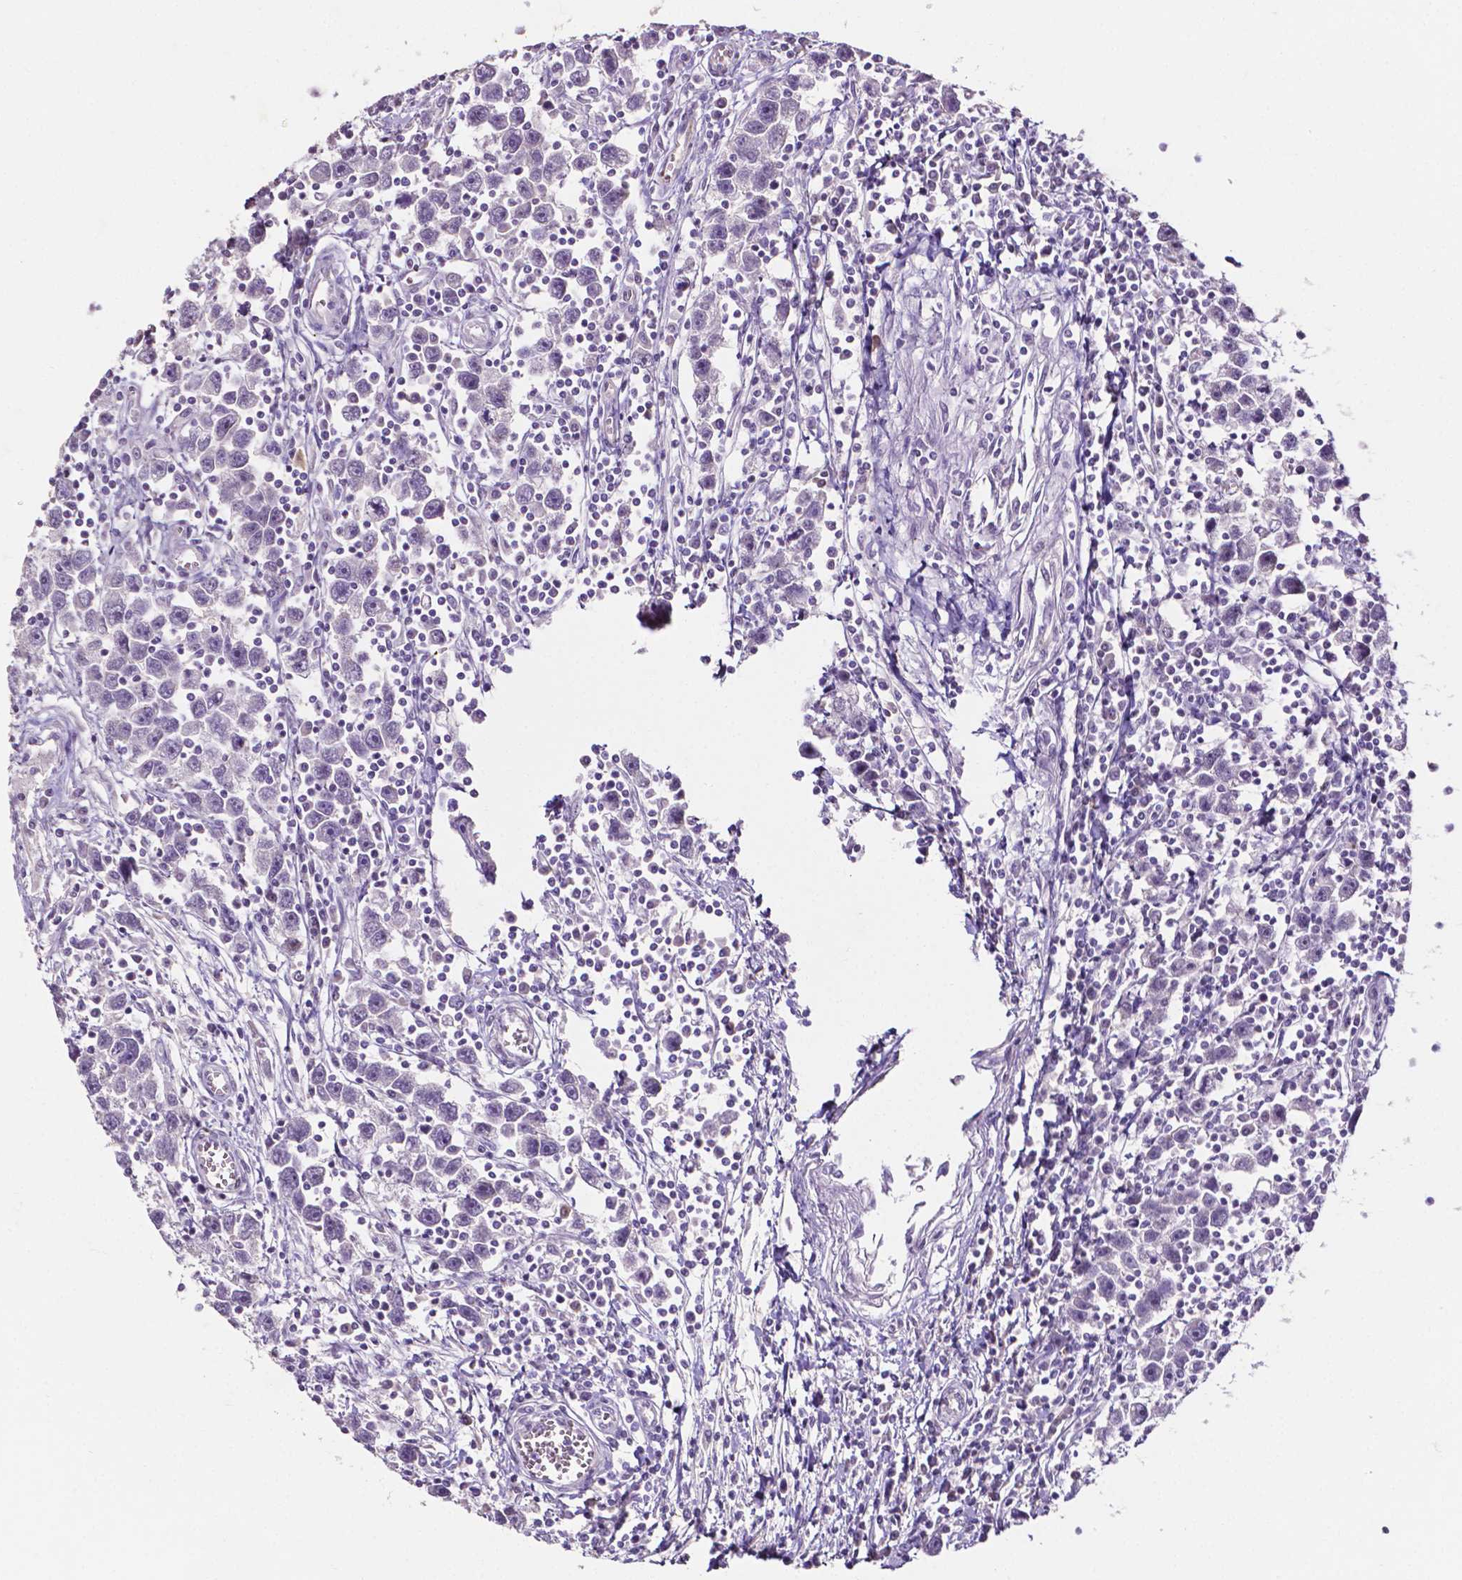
{"staining": {"intensity": "negative", "quantity": "none", "location": "none"}, "tissue": "testis cancer", "cell_type": "Tumor cells", "image_type": "cancer", "snomed": [{"axis": "morphology", "description": "Seminoma, NOS"}, {"axis": "topography", "description": "Testis"}], "caption": "DAB immunohistochemical staining of human seminoma (testis) reveals no significant positivity in tumor cells. Brightfield microscopy of IHC stained with DAB (brown) and hematoxylin (blue), captured at high magnification.", "gene": "PSAT1", "patient": {"sex": "male", "age": 30}}